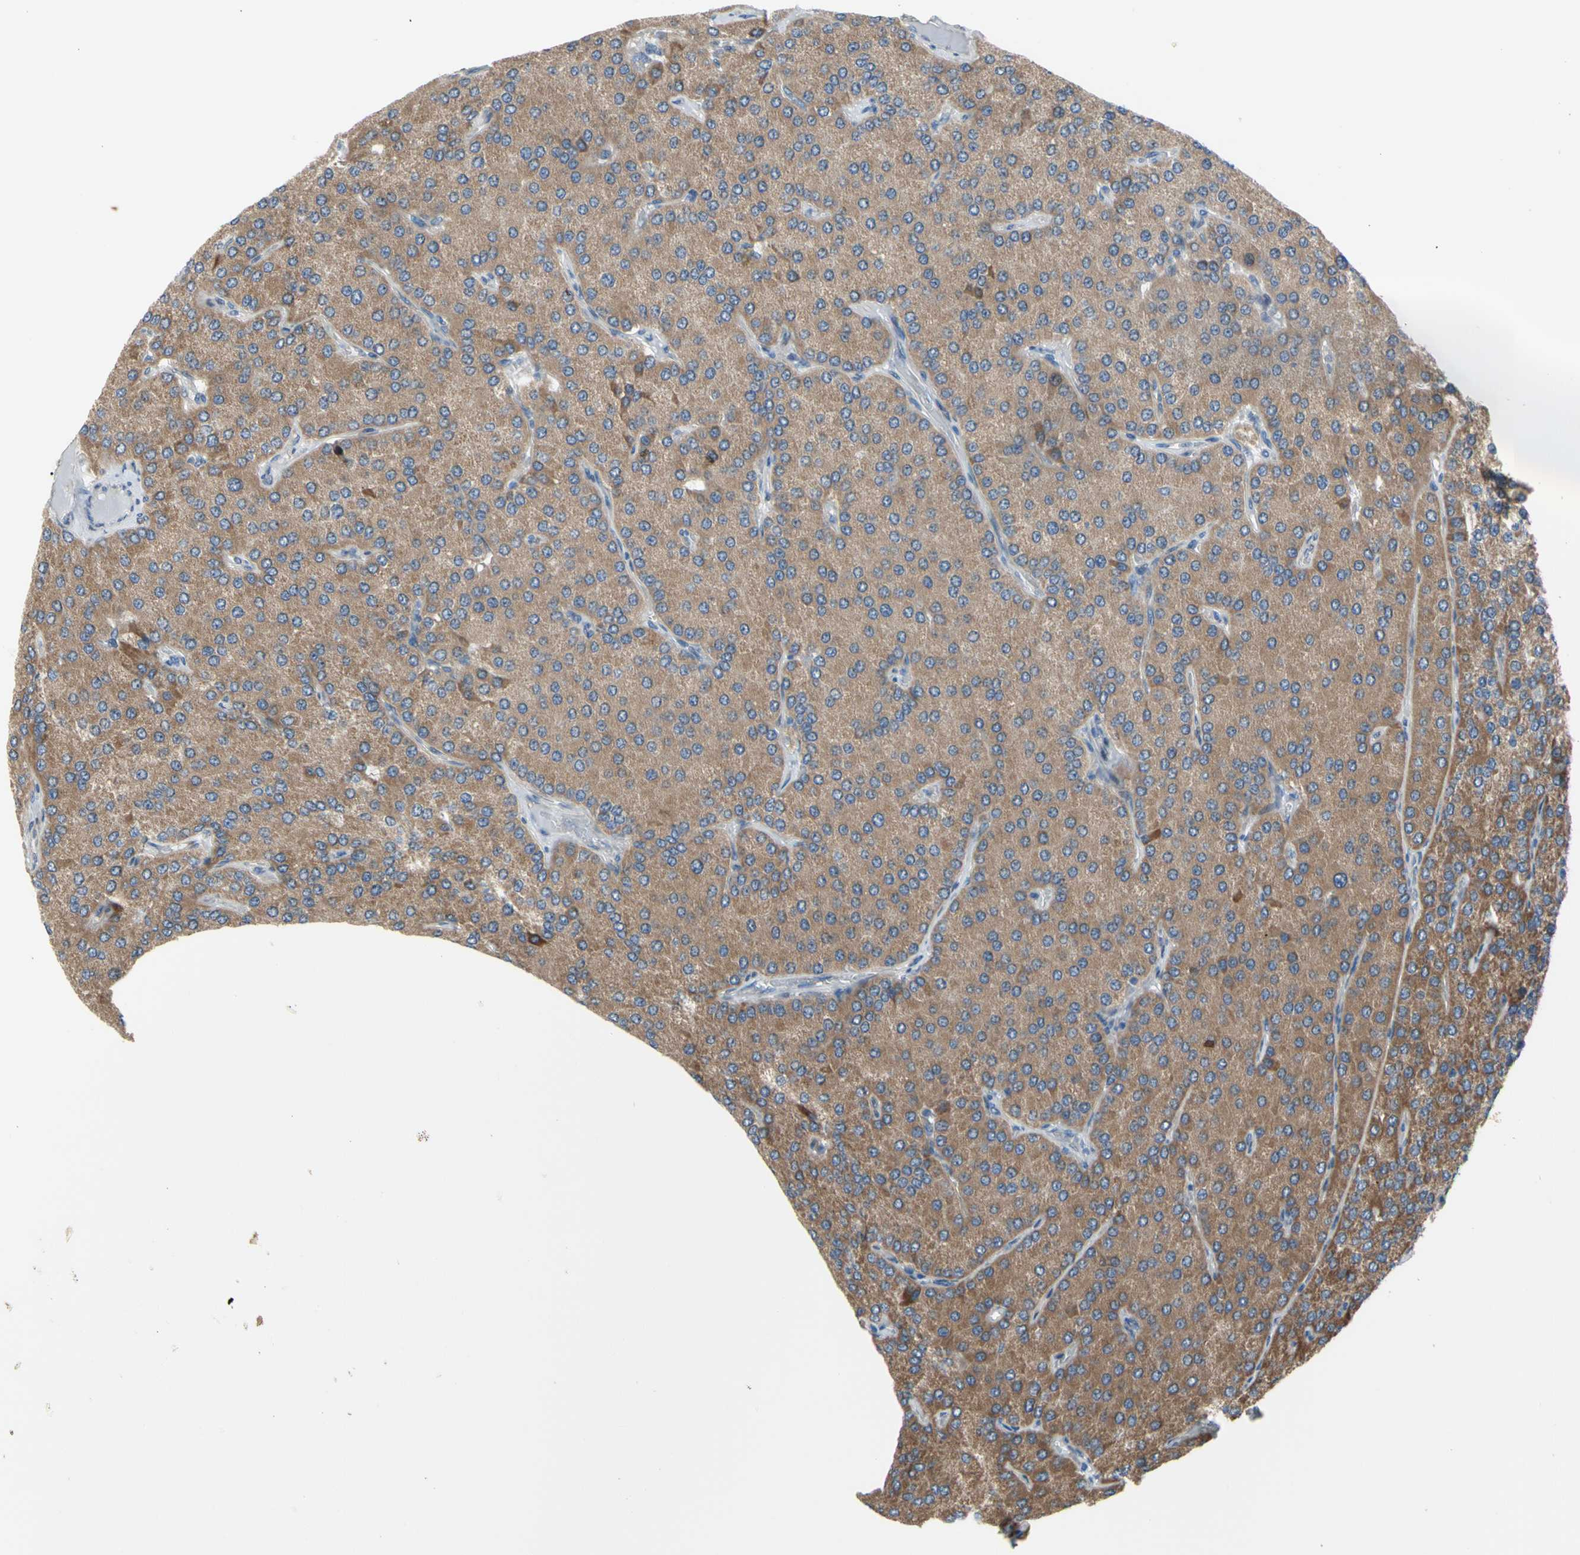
{"staining": {"intensity": "moderate", "quantity": ">75%", "location": "cytoplasmic/membranous"}, "tissue": "parathyroid gland", "cell_type": "Glandular cells", "image_type": "normal", "snomed": [{"axis": "morphology", "description": "Normal tissue, NOS"}, {"axis": "morphology", "description": "Adenoma, NOS"}, {"axis": "topography", "description": "Parathyroid gland"}], "caption": "Protein staining of unremarkable parathyroid gland displays moderate cytoplasmic/membranous expression in approximately >75% of glandular cells. The staining was performed using DAB (3,3'-diaminobenzidine), with brown indicating positive protein expression. Nuclei are stained blue with hematoxylin.", "gene": "GRAMD2B", "patient": {"sex": "female", "age": 86}}